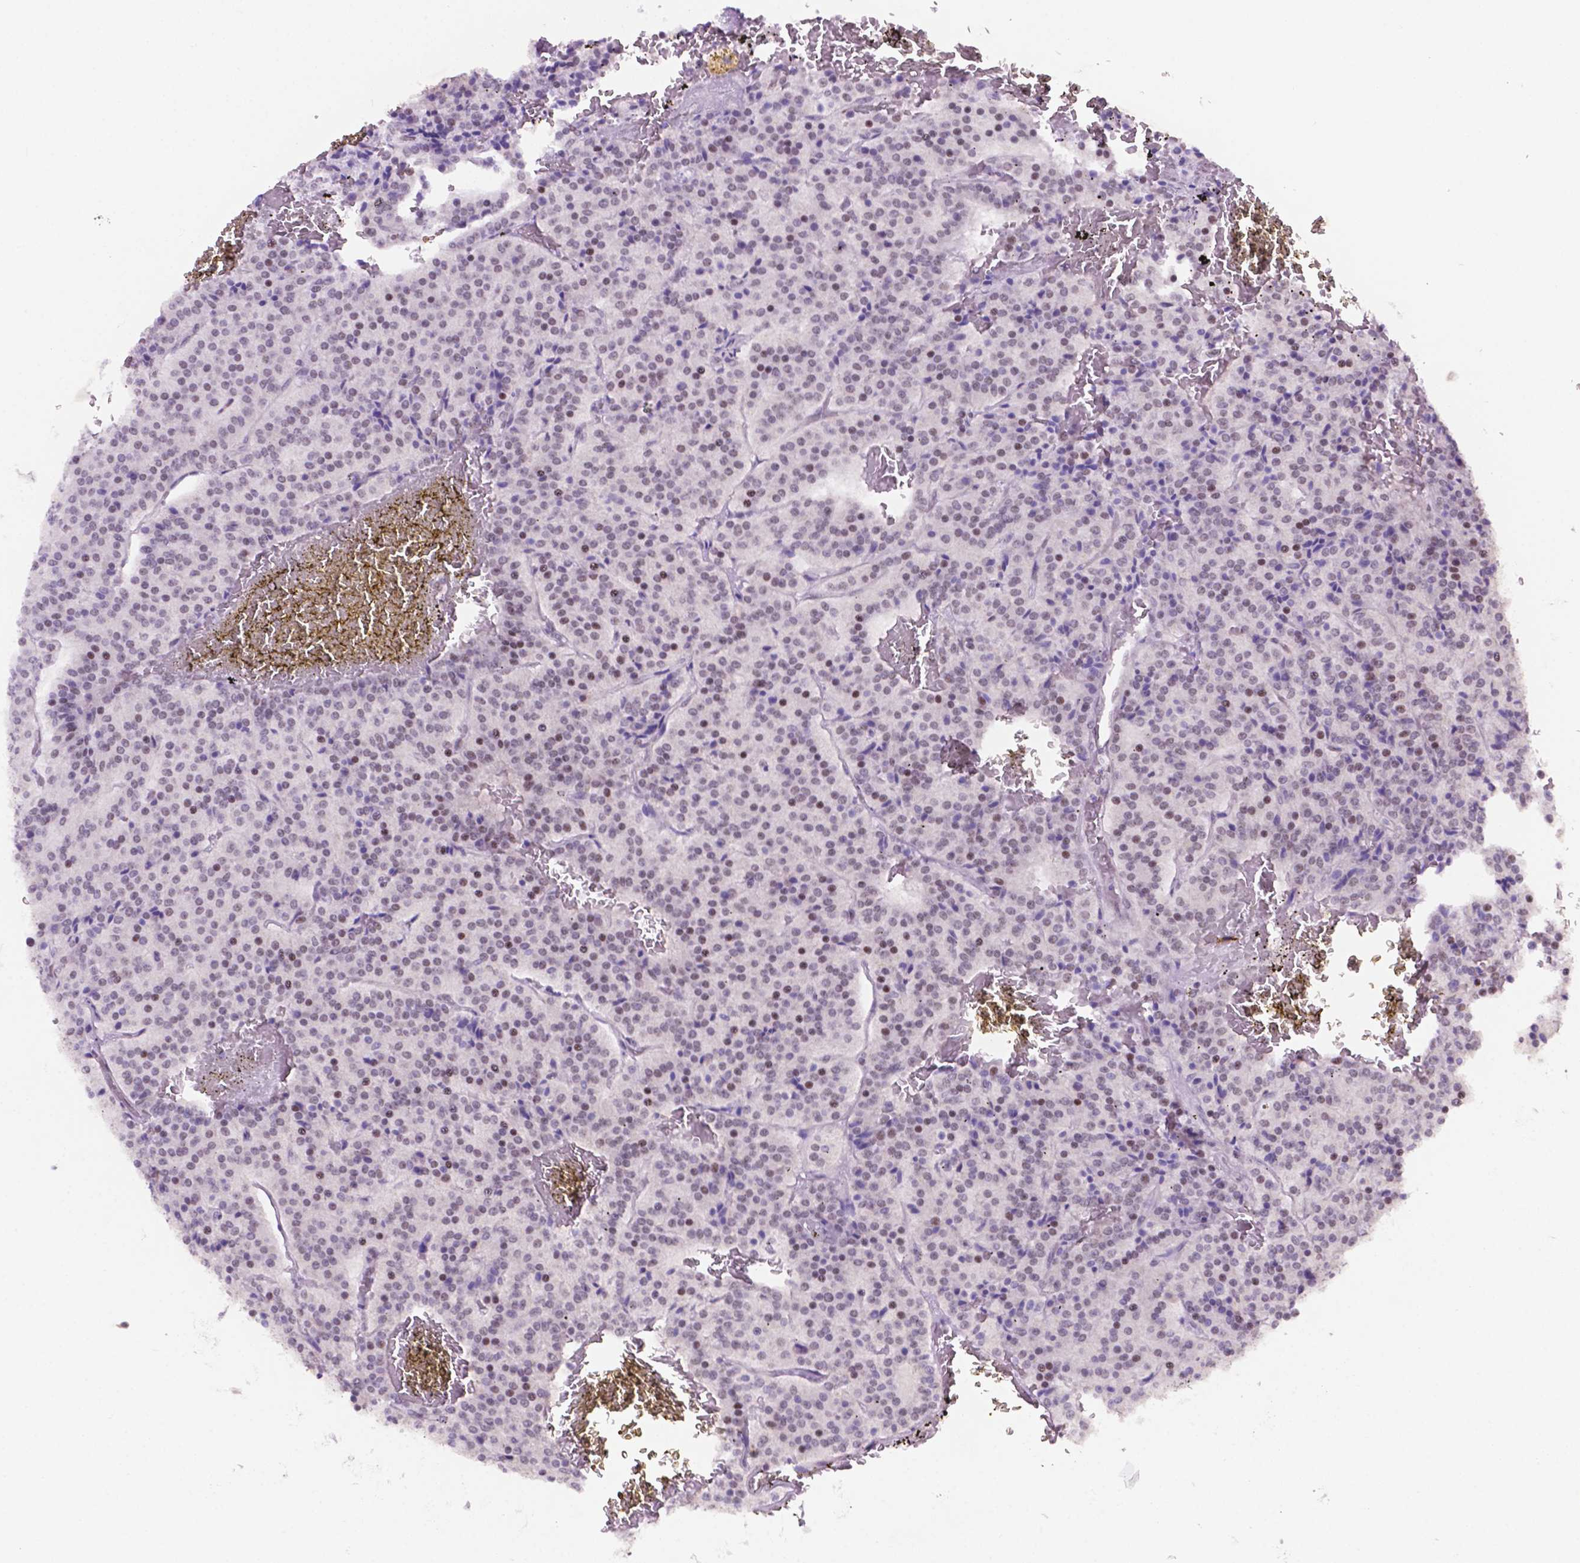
{"staining": {"intensity": "moderate", "quantity": "<25%", "location": "nuclear"}, "tissue": "carcinoid", "cell_type": "Tumor cells", "image_type": "cancer", "snomed": [{"axis": "morphology", "description": "Carcinoid, malignant, NOS"}, {"axis": "topography", "description": "Lung"}], "caption": "Moderate nuclear protein staining is seen in approximately <25% of tumor cells in carcinoid. The staining was performed using DAB, with brown indicating positive protein expression. Nuclei are stained blue with hematoxylin.", "gene": "NCOR1", "patient": {"sex": "male", "age": 70}}